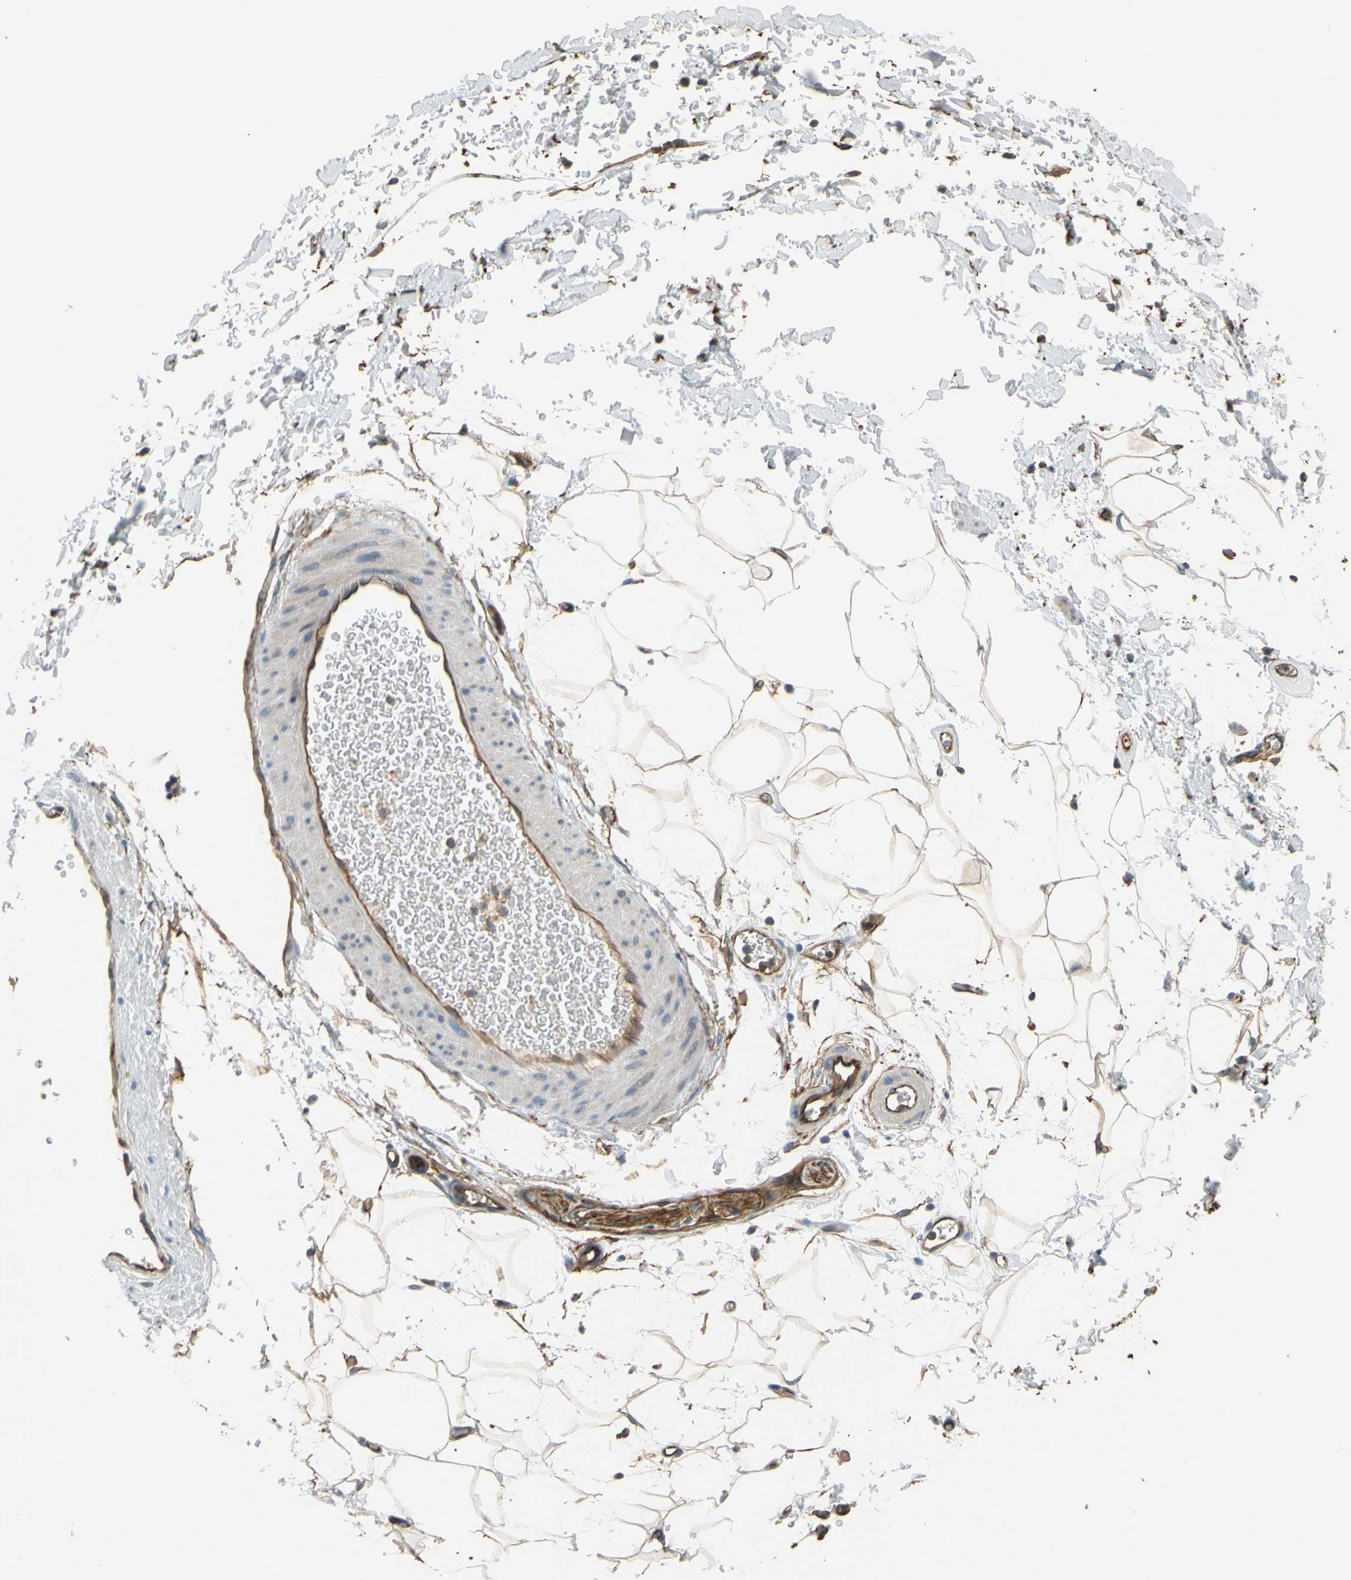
{"staining": {"intensity": "moderate", "quantity": ">75%", "location": "cytoplasmic/membranous"}, "tissue": "adipose tissue", "cell_type": "Adipocytes", "image_type": "normal", "snomed": [{"axis": "morphology", "description": "Normal tissue, NOS"}, {"axis": "topography", "description": "Soft tissue"}], "caption": "This is an image of IHC staining of normal adipose tissue, which shows moderate staining in the cytoplasmic/membranous of adipocytes.", "gene": "SPTAN1", "patient": {"sex": "male", "age": 72}}